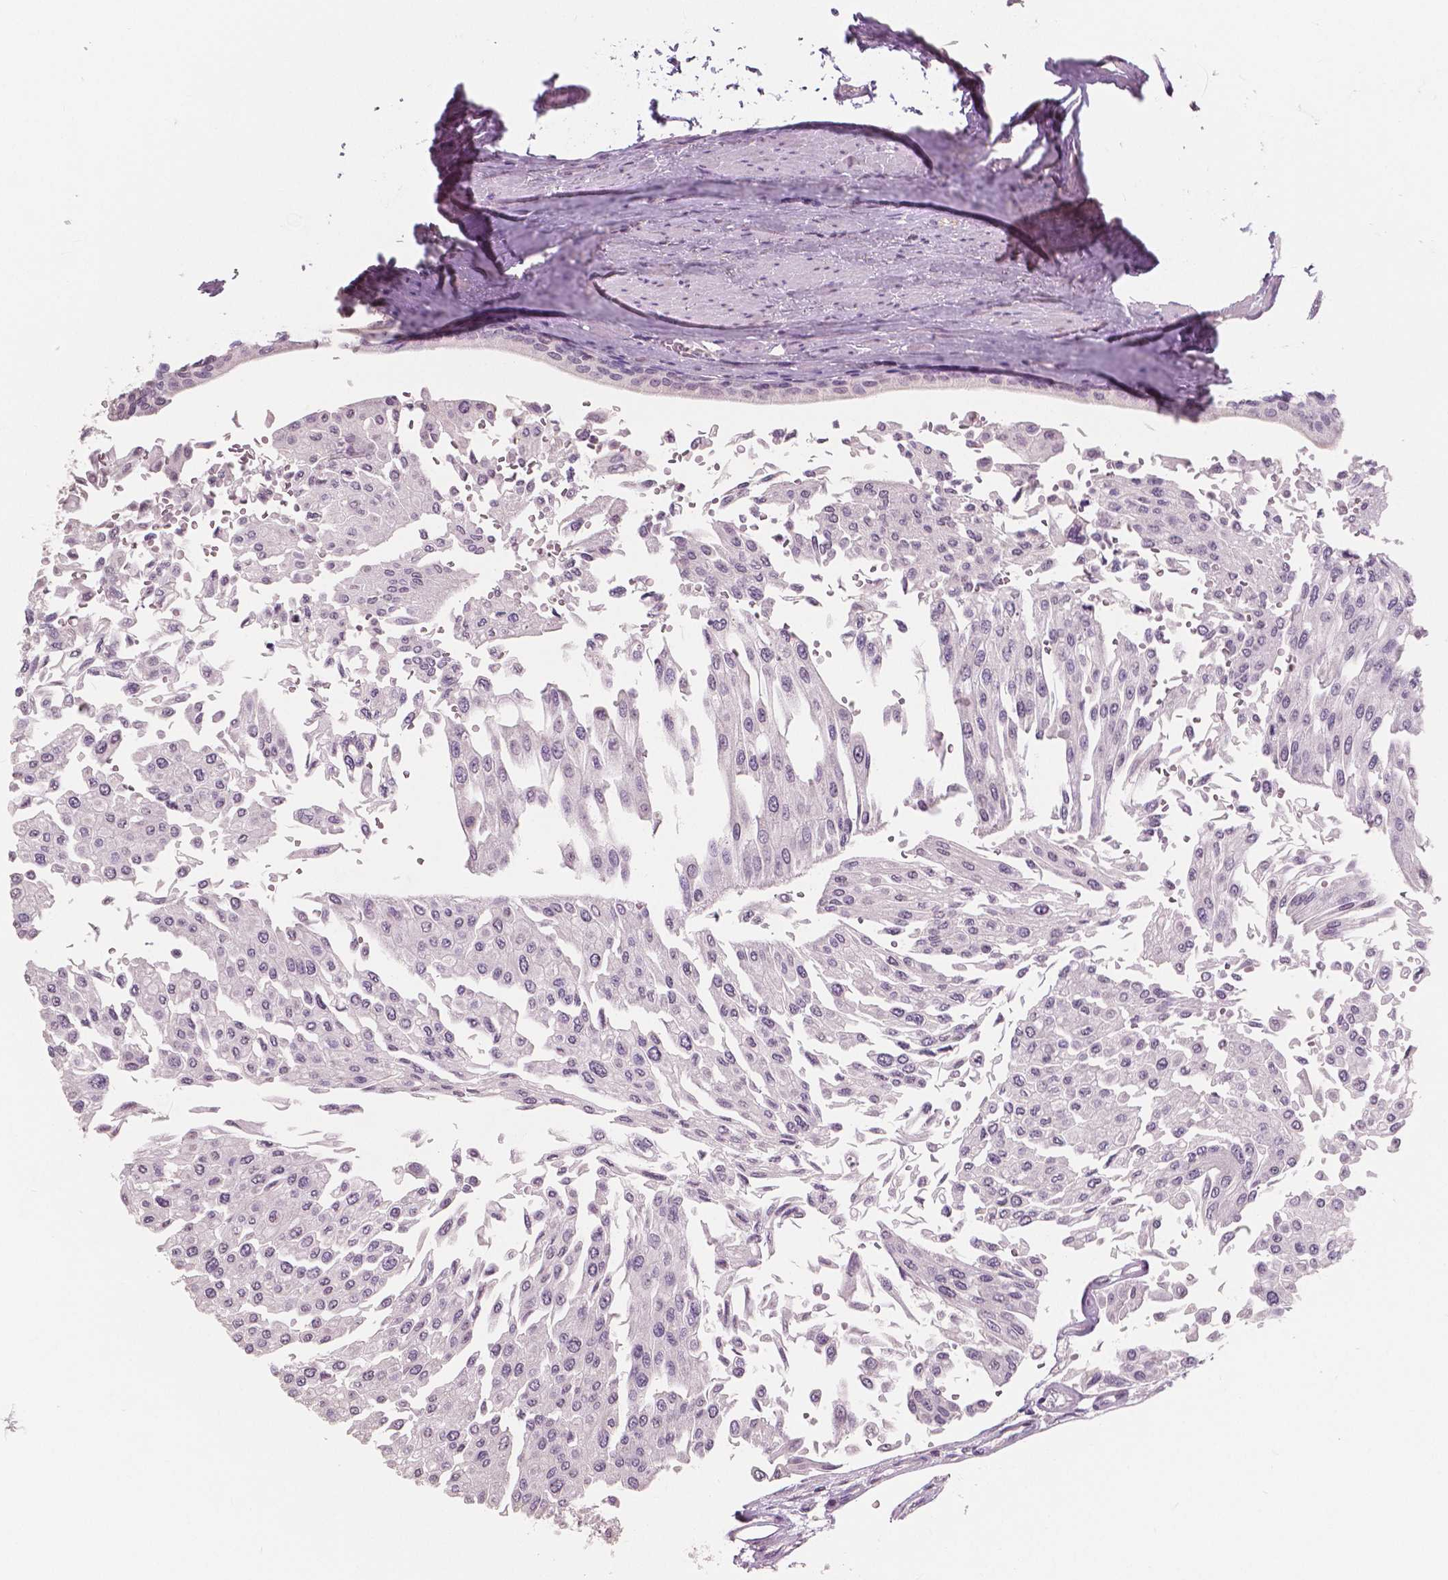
{"staining": {"intensity": "negative", "quantity": "none", "location": "none"}, "tissue": "urothelial cancer", "cell_type": "Tumor cells", "image_type": "cancer", "snomed": [{"axis": "morphology", "description": "Urothelial carcinoma, NOS"}, {"axis": "topography", "description": "Urinary bladder"}], "caption": "Immunohistochemistry (IHC) of transitional cell carcinoma reveals no expression in tumor cells.", "gene": "NECAB1", "patient": {"sex": "male", "age": 67}}